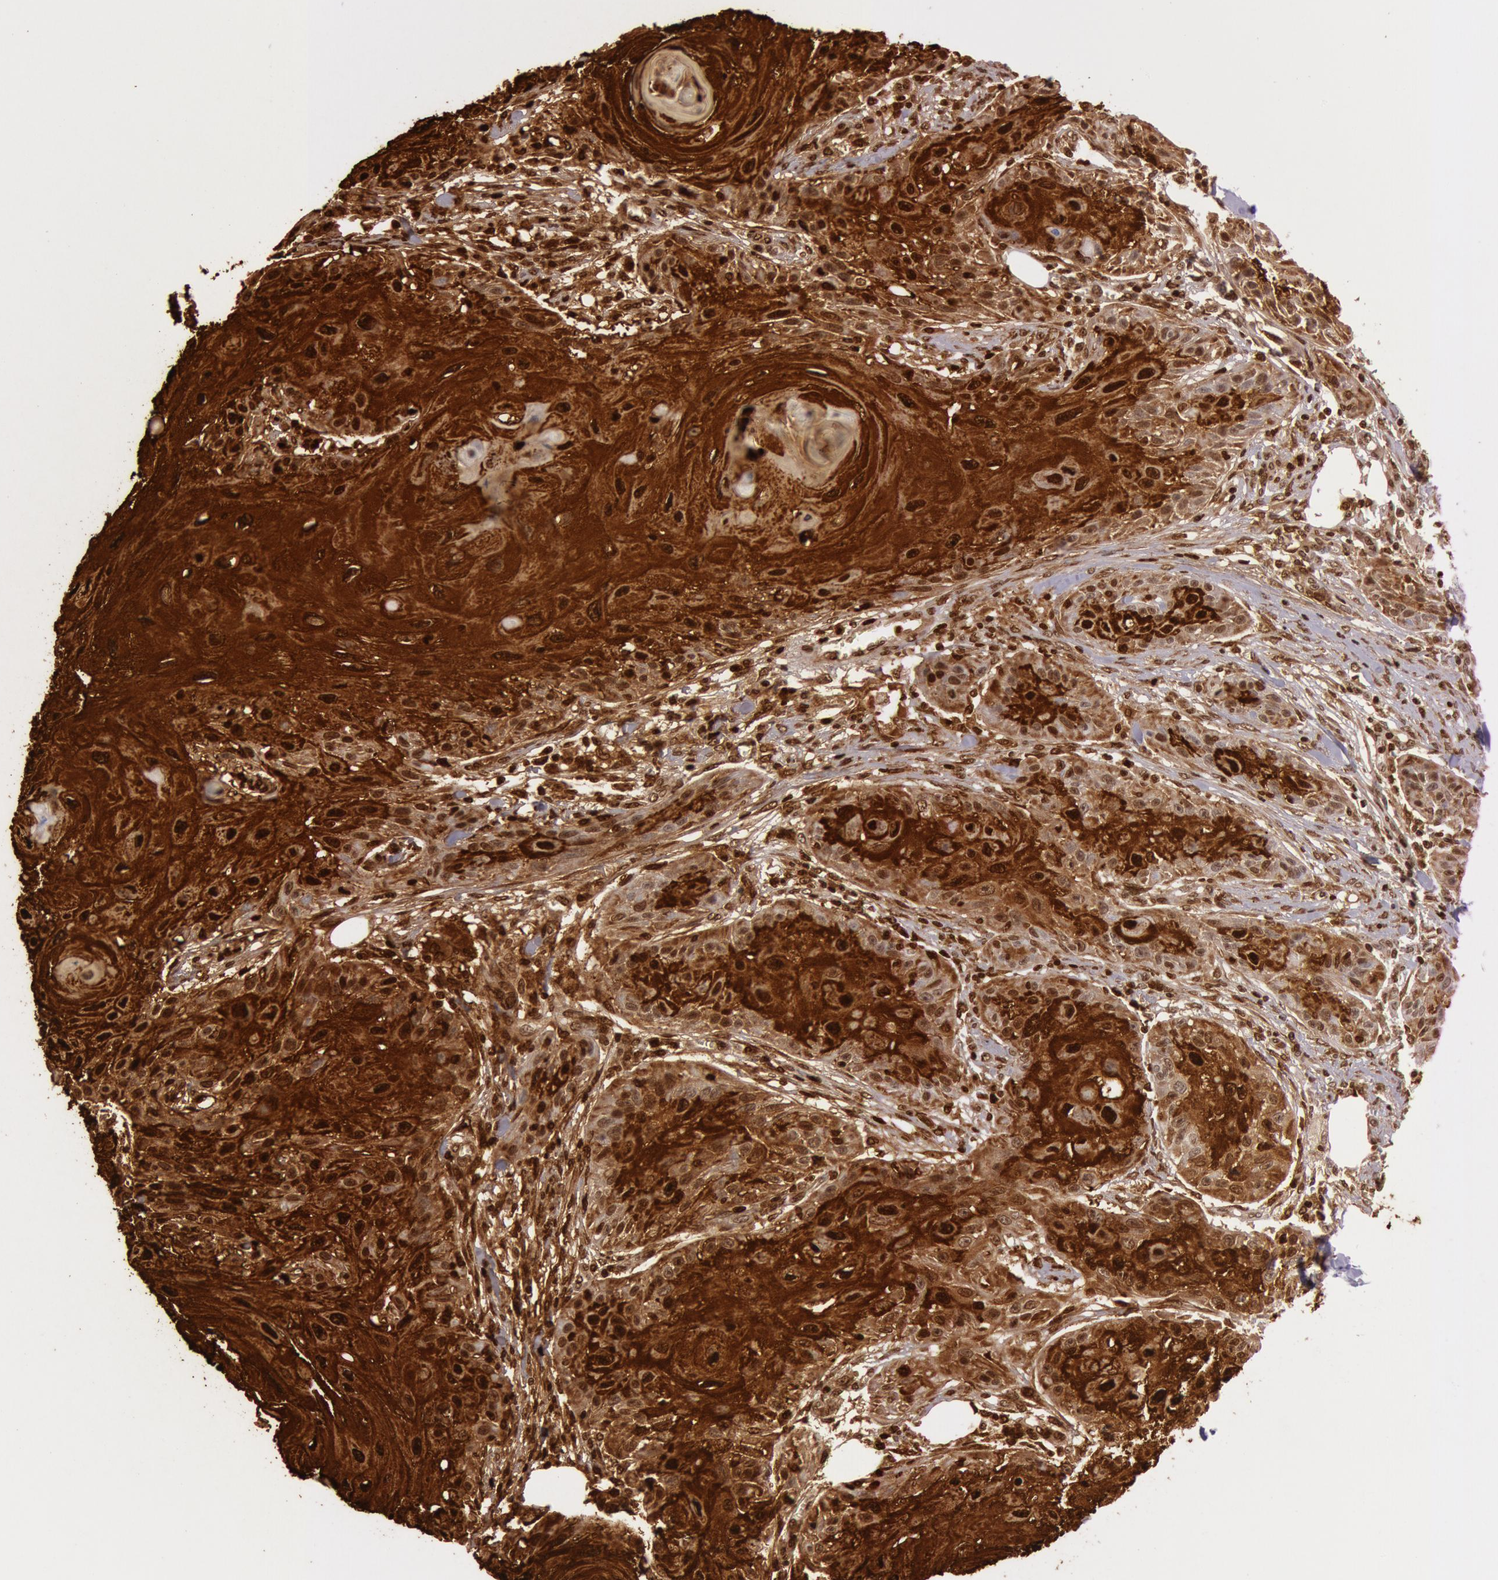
{"staining": {"intensity": "strong", "quantity": ">75%", "location": "cytoplasmic/membranous,nuclear"}, "tissue": "skin cancer", "cell_type": "Tumor cells", "image_type": "cancer", "snomed": [{"axis": "morphology", "description": "Squamous cell carcinoma, NOS"}, {"axis": "topography", "description": "Skin"}], "caption": "A photomicrograph of human skin cancer stained for a protein exhibits strong cytoplasmic/membranous and nuclear brown staining in tumor cells.", "gene": "S100A7", "patient": {"sex": "female", "age": 88}}